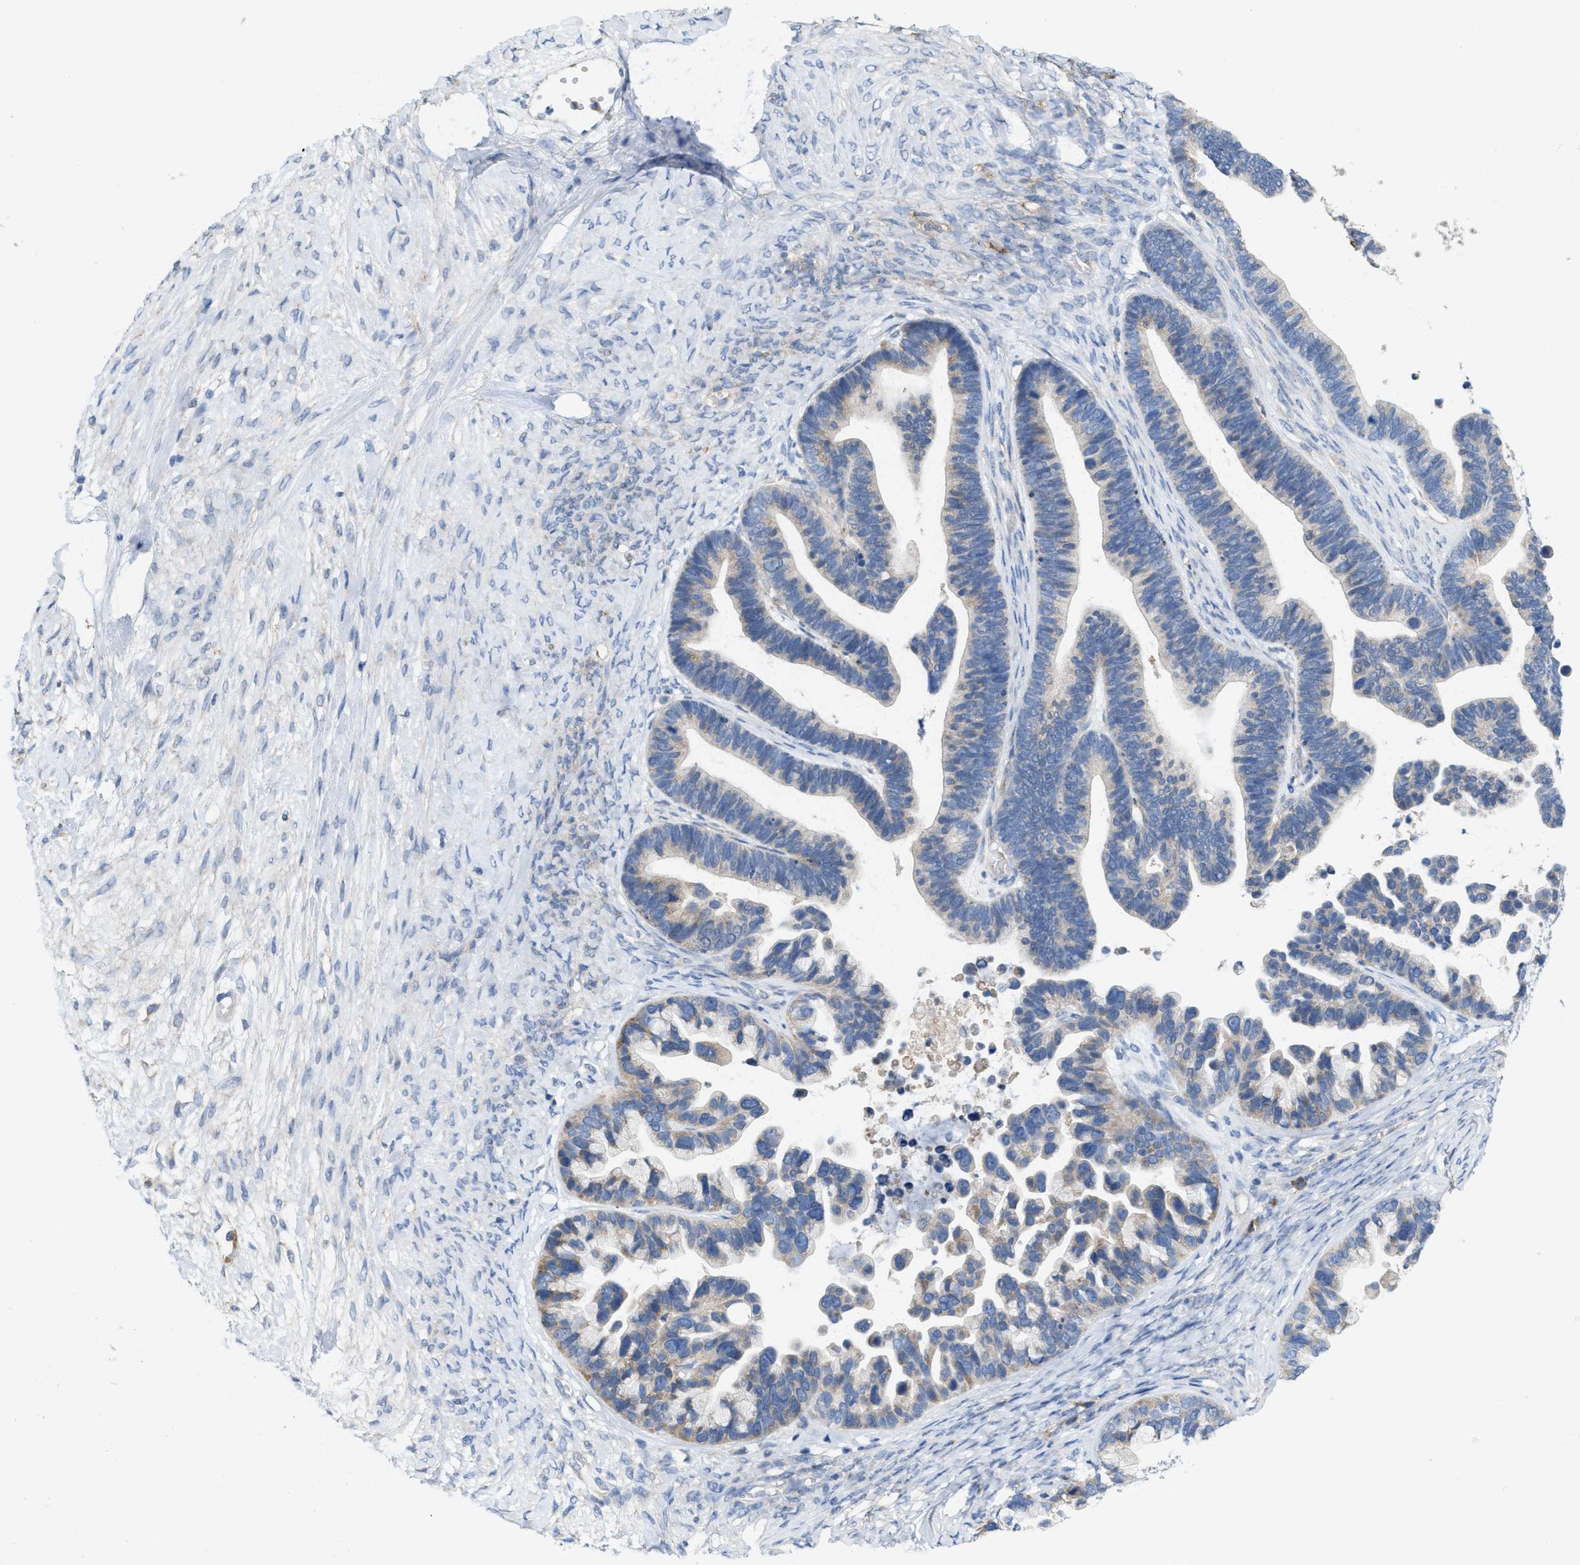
{"staining": {"intensity": "weak", "quantity": "<25%", "location": "cytoplasmic/membranous"}, "tissue": "ovarian cancer", "cell_type": "Tumor cells", "image_type": "cancer", "snomed": [{"axis": "morphology", "description": "Cystadenocarcinoma, serous, NOS"}, {"axis": "topography", "description": "Ovary"}], "caption": "Image shows no significant protein positivity in tumor cells of serous cystadenocarcinoma (ovarian).", "gene": "DYNC2I1", "patient": {"sex": "female", "age": 56}}